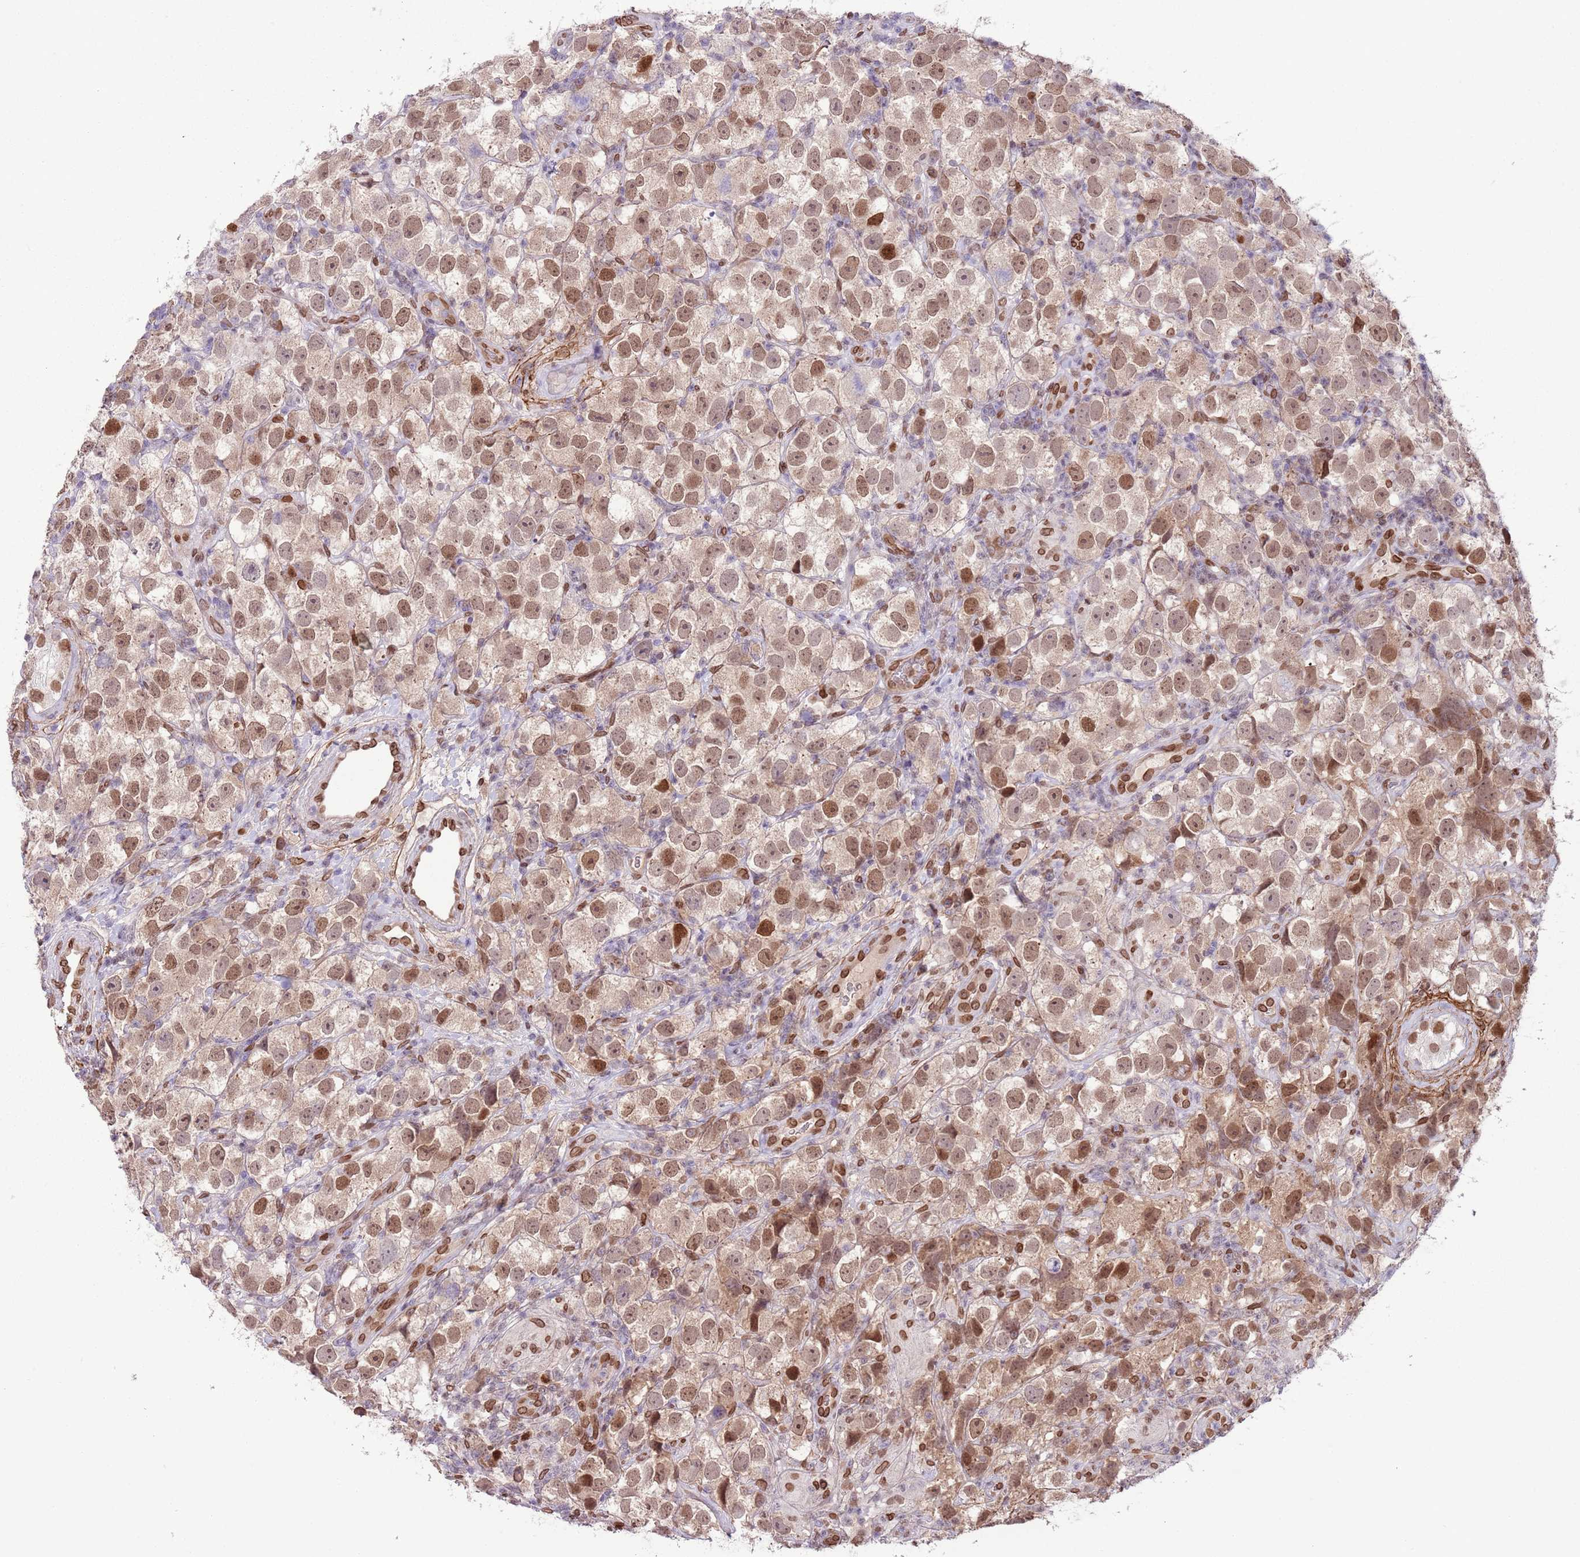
{"staining": {"intensity": "moderate", "quantity": ">75%", "location": "nuclear"}, "tissue": "testis cancer", "cell_type": "Tumor cells", "image_type": "cancer", "snomed": [{"axis": "morphology", "description": "Seminoma, NOS"}, {"axis": "topography", "description": "Testis"}], "caption": "A photomicrograph showing moderate nuclear staining in about >75% of tumor cells in testis seminoma, as visualized by brown immunohistochemical staining.", "gene": "ZGLP1", "patient": {"sex": "male", "age": 26}}